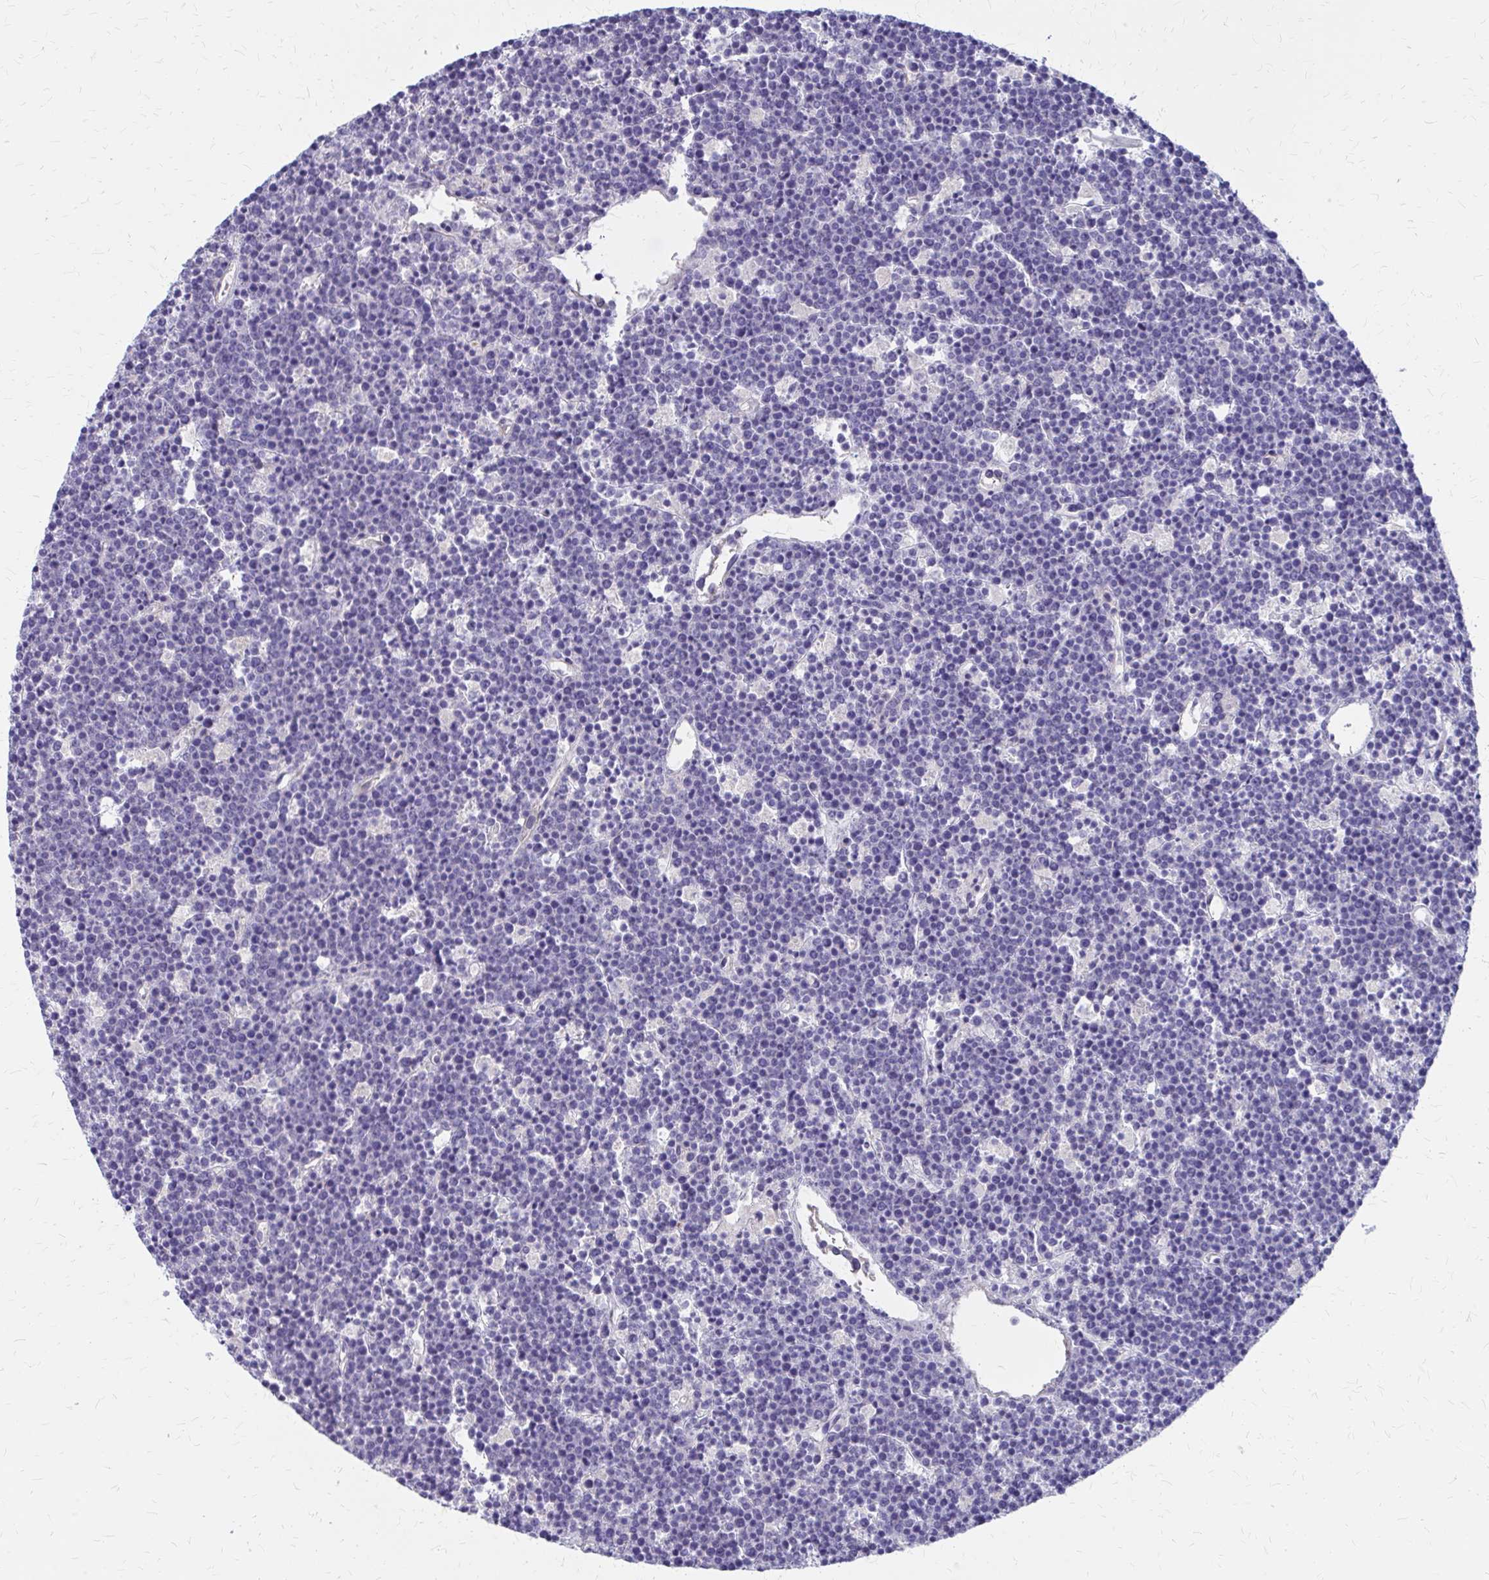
{"staining": {"intensity": "negative", "quantity": "none", "location": "none"}, "tissue": "lymphoma", "cell_type": "Tumor cells", "image_type": "cancer", "snomed": [{"axis": "morphology", "description": "Malignant lymphoma, non-Hodgkin's type, High grade"}, {"axis": "topography", "description": "Ovary"}], "caption": "Tumor cells are negative for protein expression in human lymphoma.", "gene": "GLYATL2", "patient": {"sex": "female", "age": 56}}